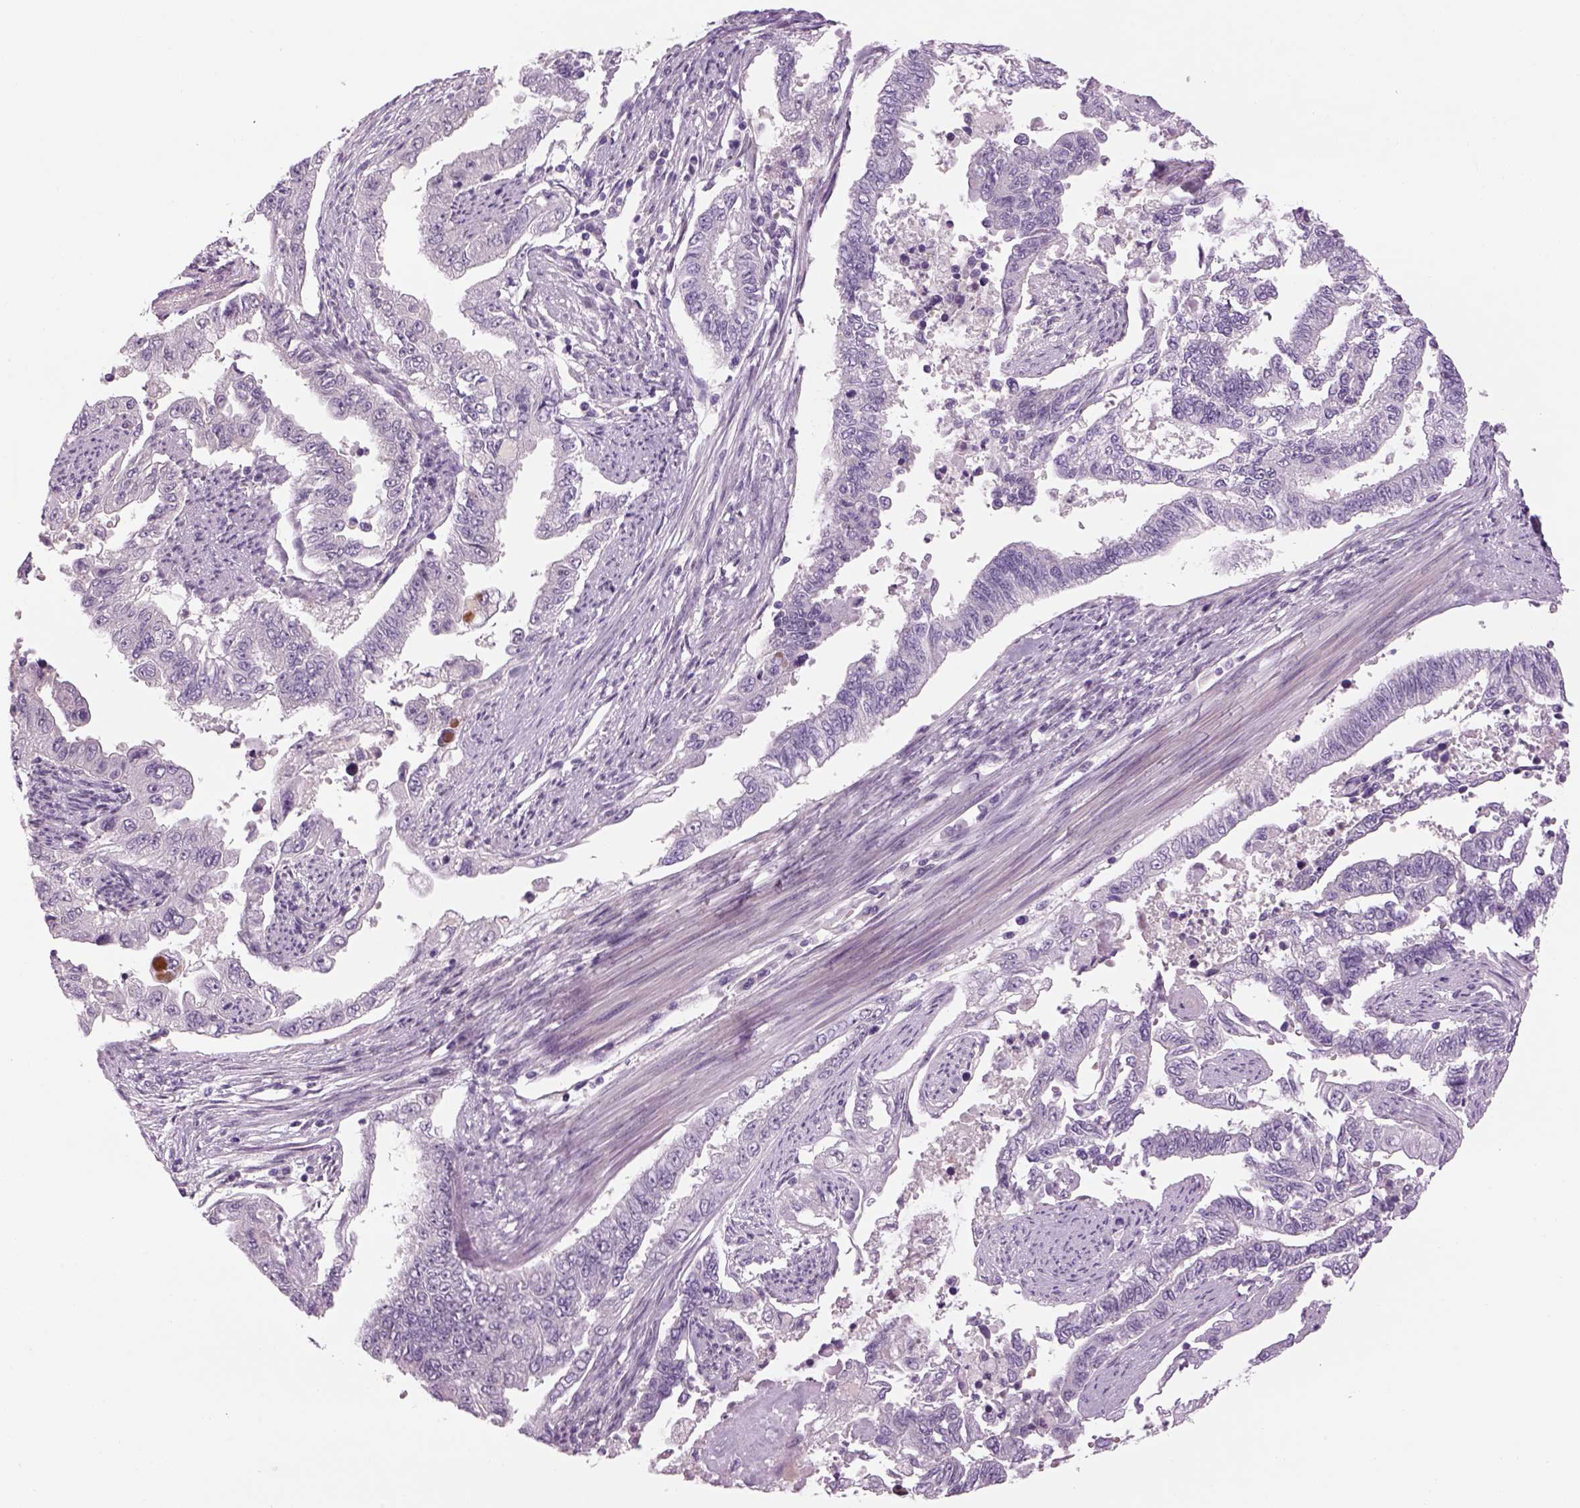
{"staining": {"intensity": "negative", "quantity": "none", "location": "none"}, "tissue": "endometrial cancer", "cell_type": "Tumor cells", "image_type": "cancer", "snomed": [{"axis": "morphology", "description": "Adenocarcinoma, NOS"}, {"axis": "topography", "description": "Uterus"}], "caption": "This is a histopathology image of immunohistochemistry staining of adenocarcinoma (endometrial), which shows no expression in tumor cells.", "gene": "MDH1B", "patient": {"sex": "female", "age": 59}}